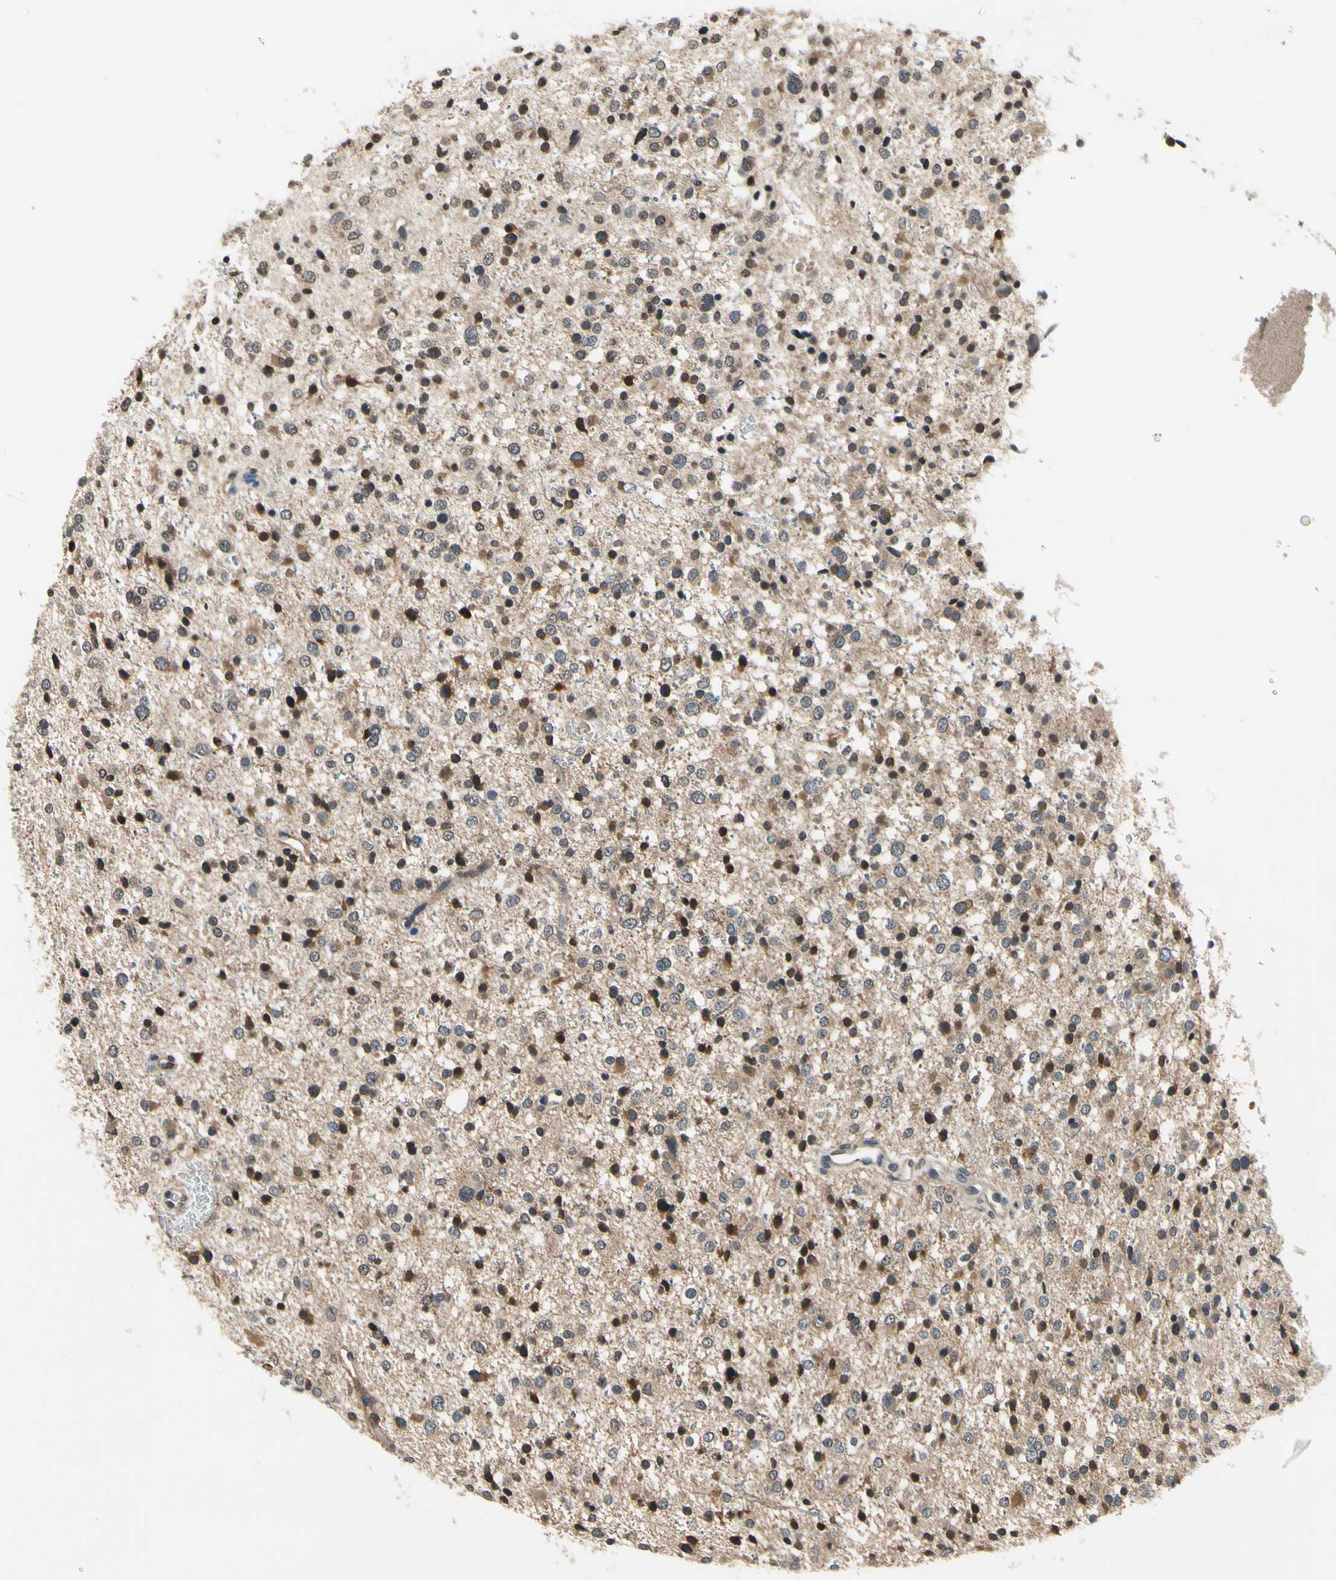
{"staining": {"intensity": "moderate", "quantity": "25%-75%", "location": "cytoplasmic/membranous,nuclear"}, "tissue": "glioma", "cell_type": "Tumor cells", "image_type": "cancer", "snomed": [{"axis": "morphology", "description": "Glioma, malignant, Low grade"}, {"axis": "topography", "description": "Brain"}], "caption": "Tumor cells show moderate cytoplasmic/membranous and nuclear staining in approximately 25%-75% of cells in malignant low-grade glioma.", "gene": "GCLC", "patient": {"sex": "female", "age": 37}}